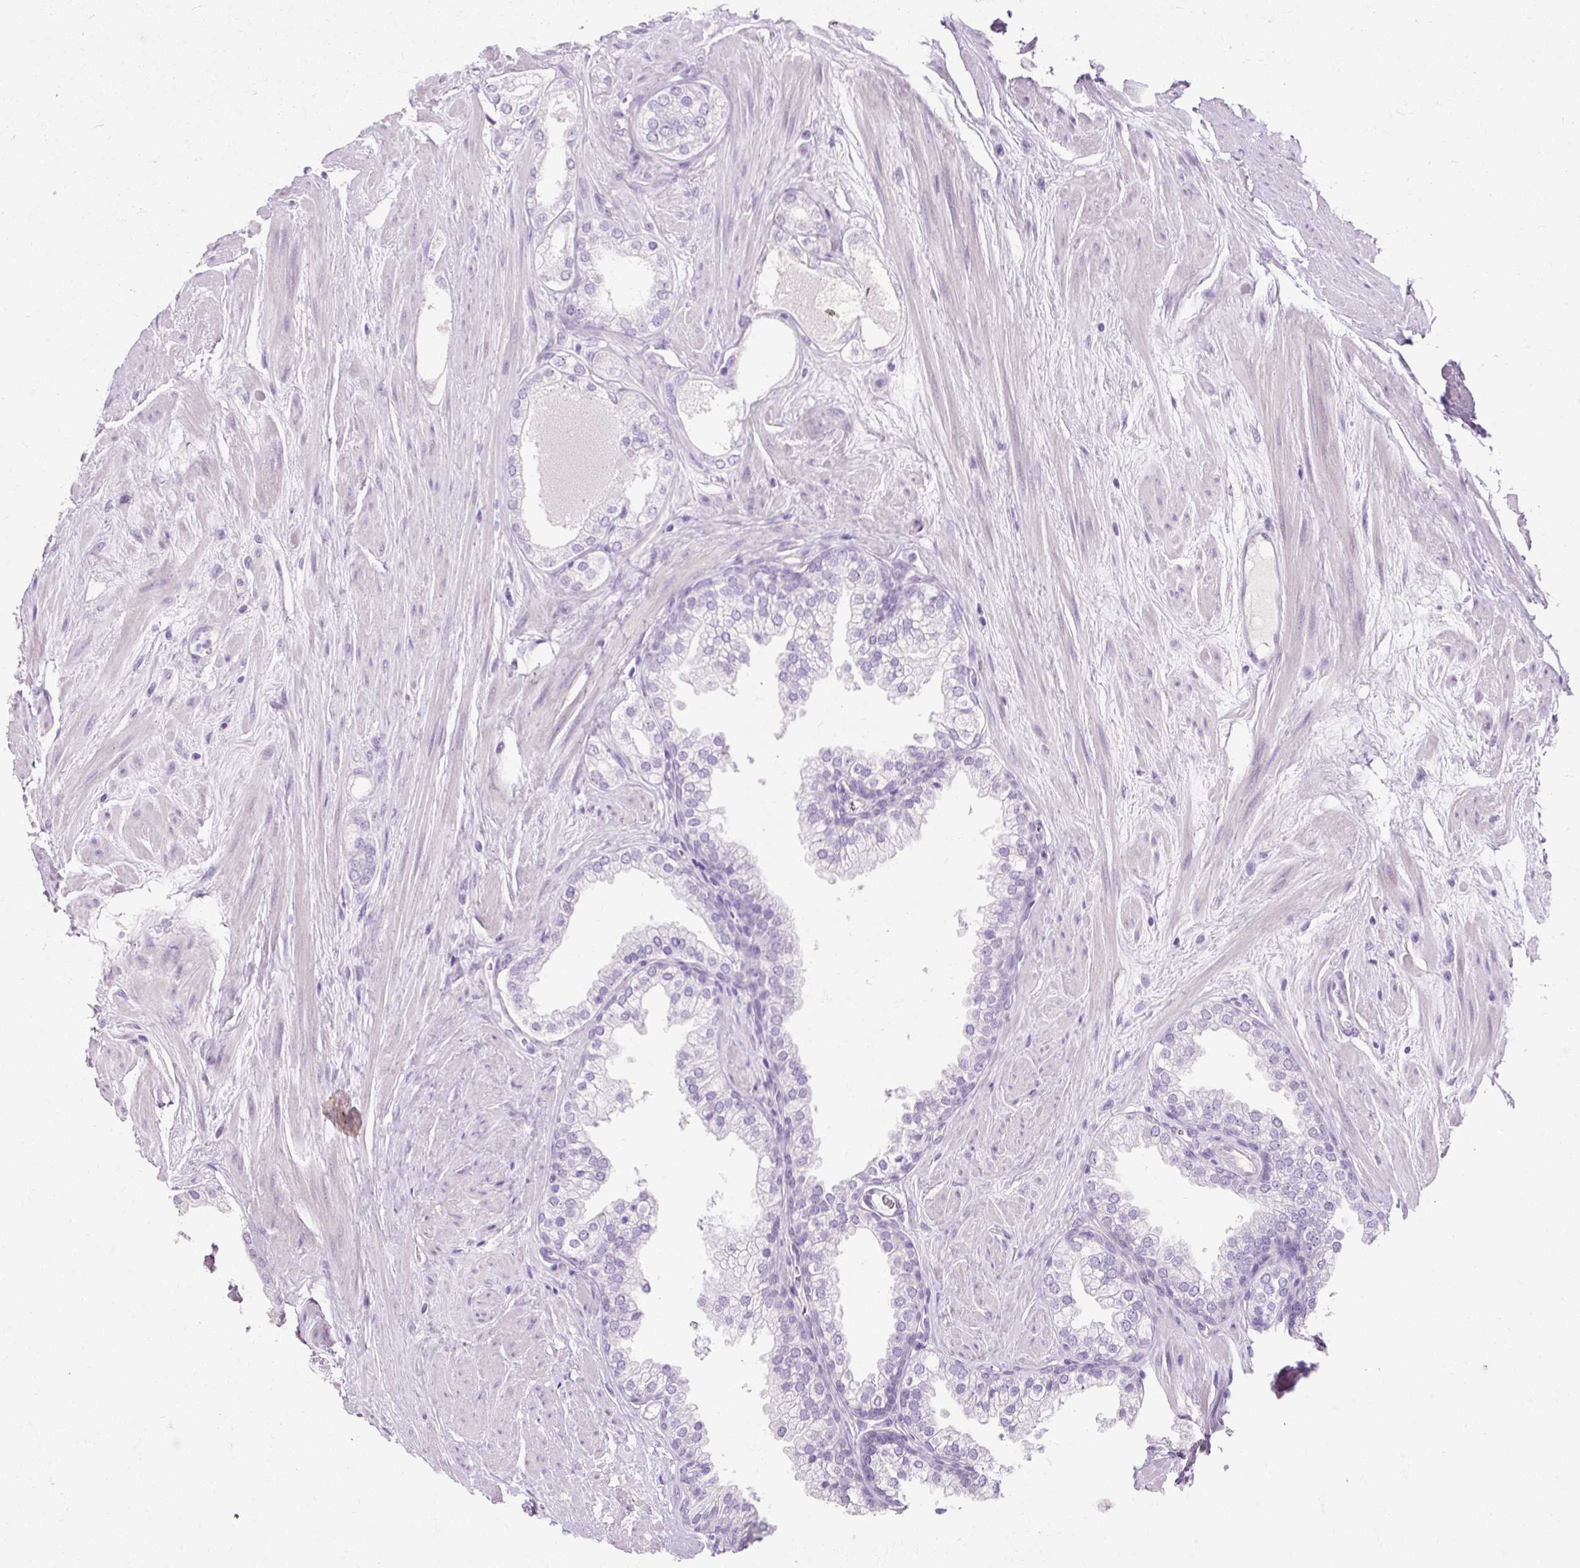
{"staining": {"intensity": "negative", "quantity": "none", "location": "none"}, "tissue": "prostate cancer", "cell_type": "Tumor cells", "image_type": "cancer", "snomed": [{"axis": "morphology", "description": "Adenocarcinoma, Low grade"}, {"axis": "topography", "description": "Prostate"}], "caption": "There is no significant positivity in tumor cells of prostate adenocarcinoma (low-grade). The staining was performed using DAB to visualize the protein expression in brown, while the nuclei were stained in blue with hematoxylin (Magnification: 20x).", "gene": "TMEM213", "patient": {"sex": "male", "age": 42}}